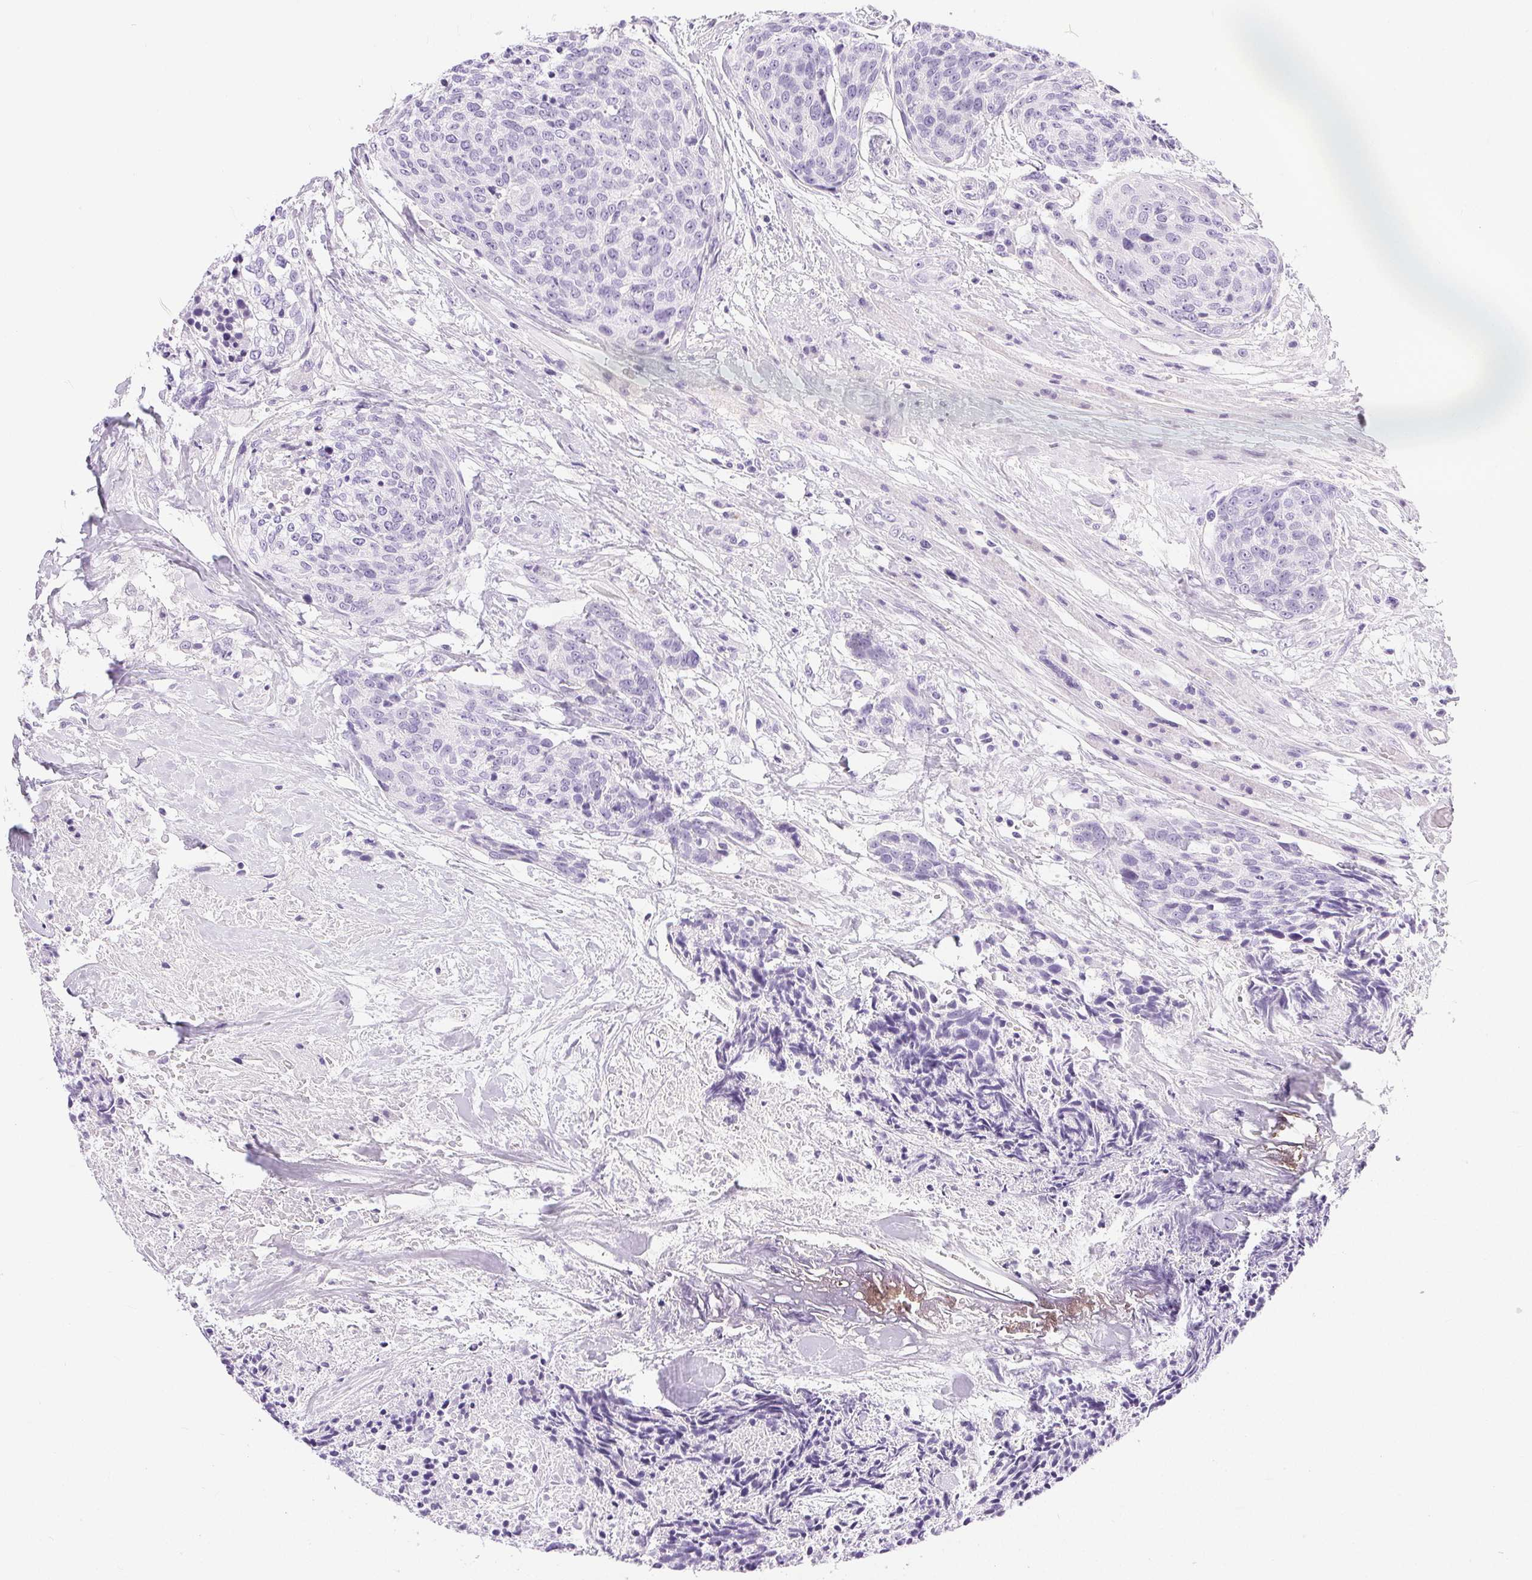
{"staining": {"intensity": "negative", "quantity": "none", "location": "none"}, "tissue": "head and neck cancer", "cell_type": "Tumor cells", "image_type": "cancer", "snomed": [{"axis": "morphology", "description": "Squamous cell carcinoma, NOS"}, {"axis": "topography", "description": "Oral tissue"}, {"axis": "topography", "description": "Head-Neck"}], "caption": "DAB (3,3'-diaminobenzidine) immunohistochemical staining of head and neck squamous cell carcinoma exhibits no significant expression in tumor cells. The staining was performed using DAB to visualize the protein expression in brown, while the nuclei were stained in blue with hematoxylin (Magnification: 20x).", "gene": "XDH", "patient": {"sex": "male", "age": 64}}